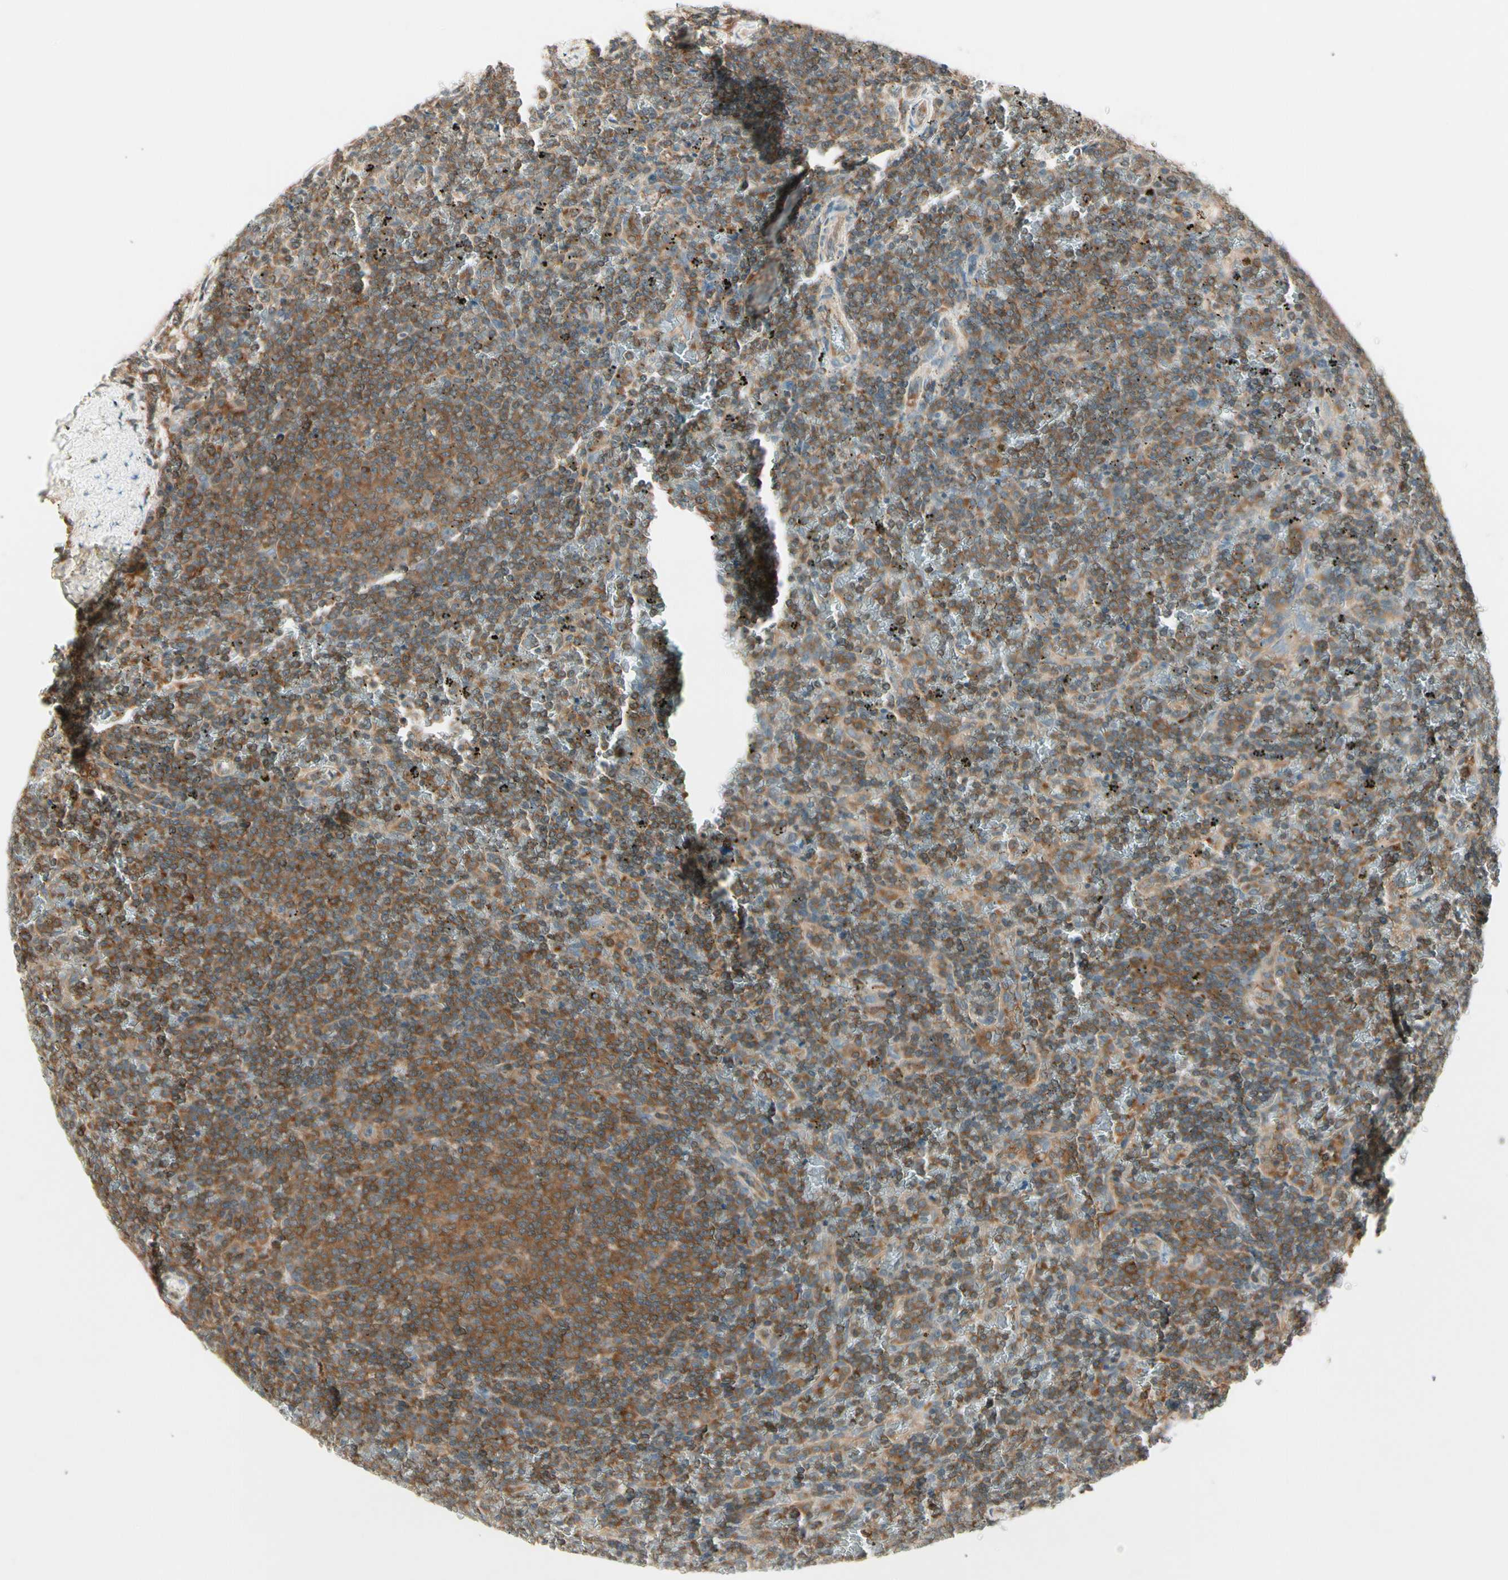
{"staining": {"intensity": "strong", "quantity": ">75%", "location": "cytoplasmic/membranous"}, "tissue": "lymphoma", "cell_type": "Tumor cells", "image_type": "cancer", "snomed": [{"axis": "morphology", "description": "Malignant lymphoma, non-Hodgkin's type, Low grade"}, {"axis": "topography", "description": "Spleen"}], "caption": "Immunohistochemistry image of human lymphoma stained for a protein (brown), which demonstrates high levels of strong cytoplasmic/membranous expression in about >75% of tumor cells.", "gene": "OXSR1", "patient": {"sex": "female", "age": 77}}